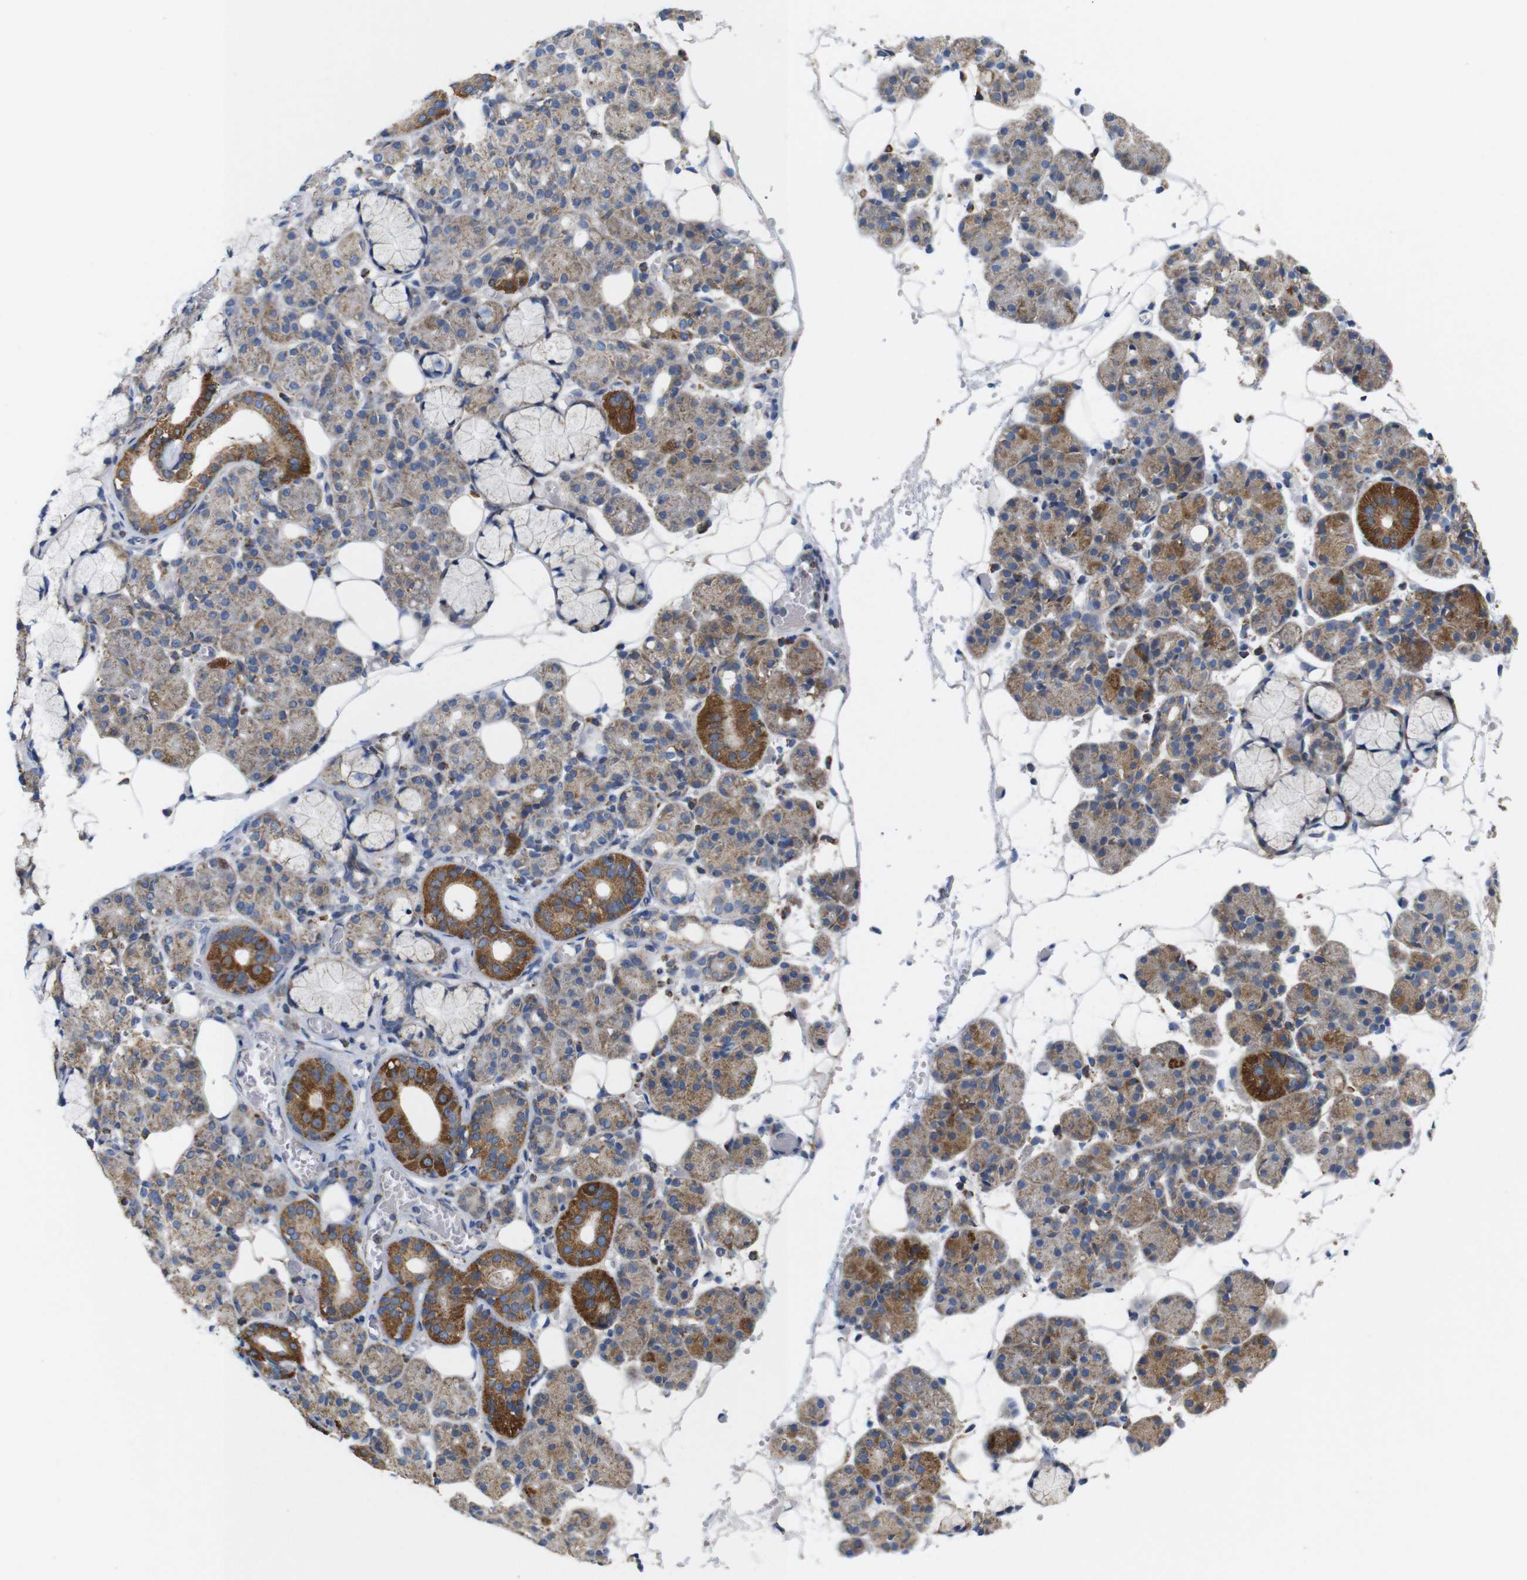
{"staining": {"intensity": "strong", "quantity": "25%-75%", "location": "cytoplasmic/membranous"}, "tissue": "salivary gland", "cell_type": "Glandular cells", "image_type": "normal", "snomed": [{"axis": "morphology", "description": "Normal tissue, NOS"}, {"axis": "topography", "description": "Salivary gland"}], "caption": "A high amount of strong cytoplasmic/membranous positivity is seen in about 25%-75% of glandular cells in benign salivary gland.", "gene": "FAM171B", "patient": {"sex": "male", "age": 63}}